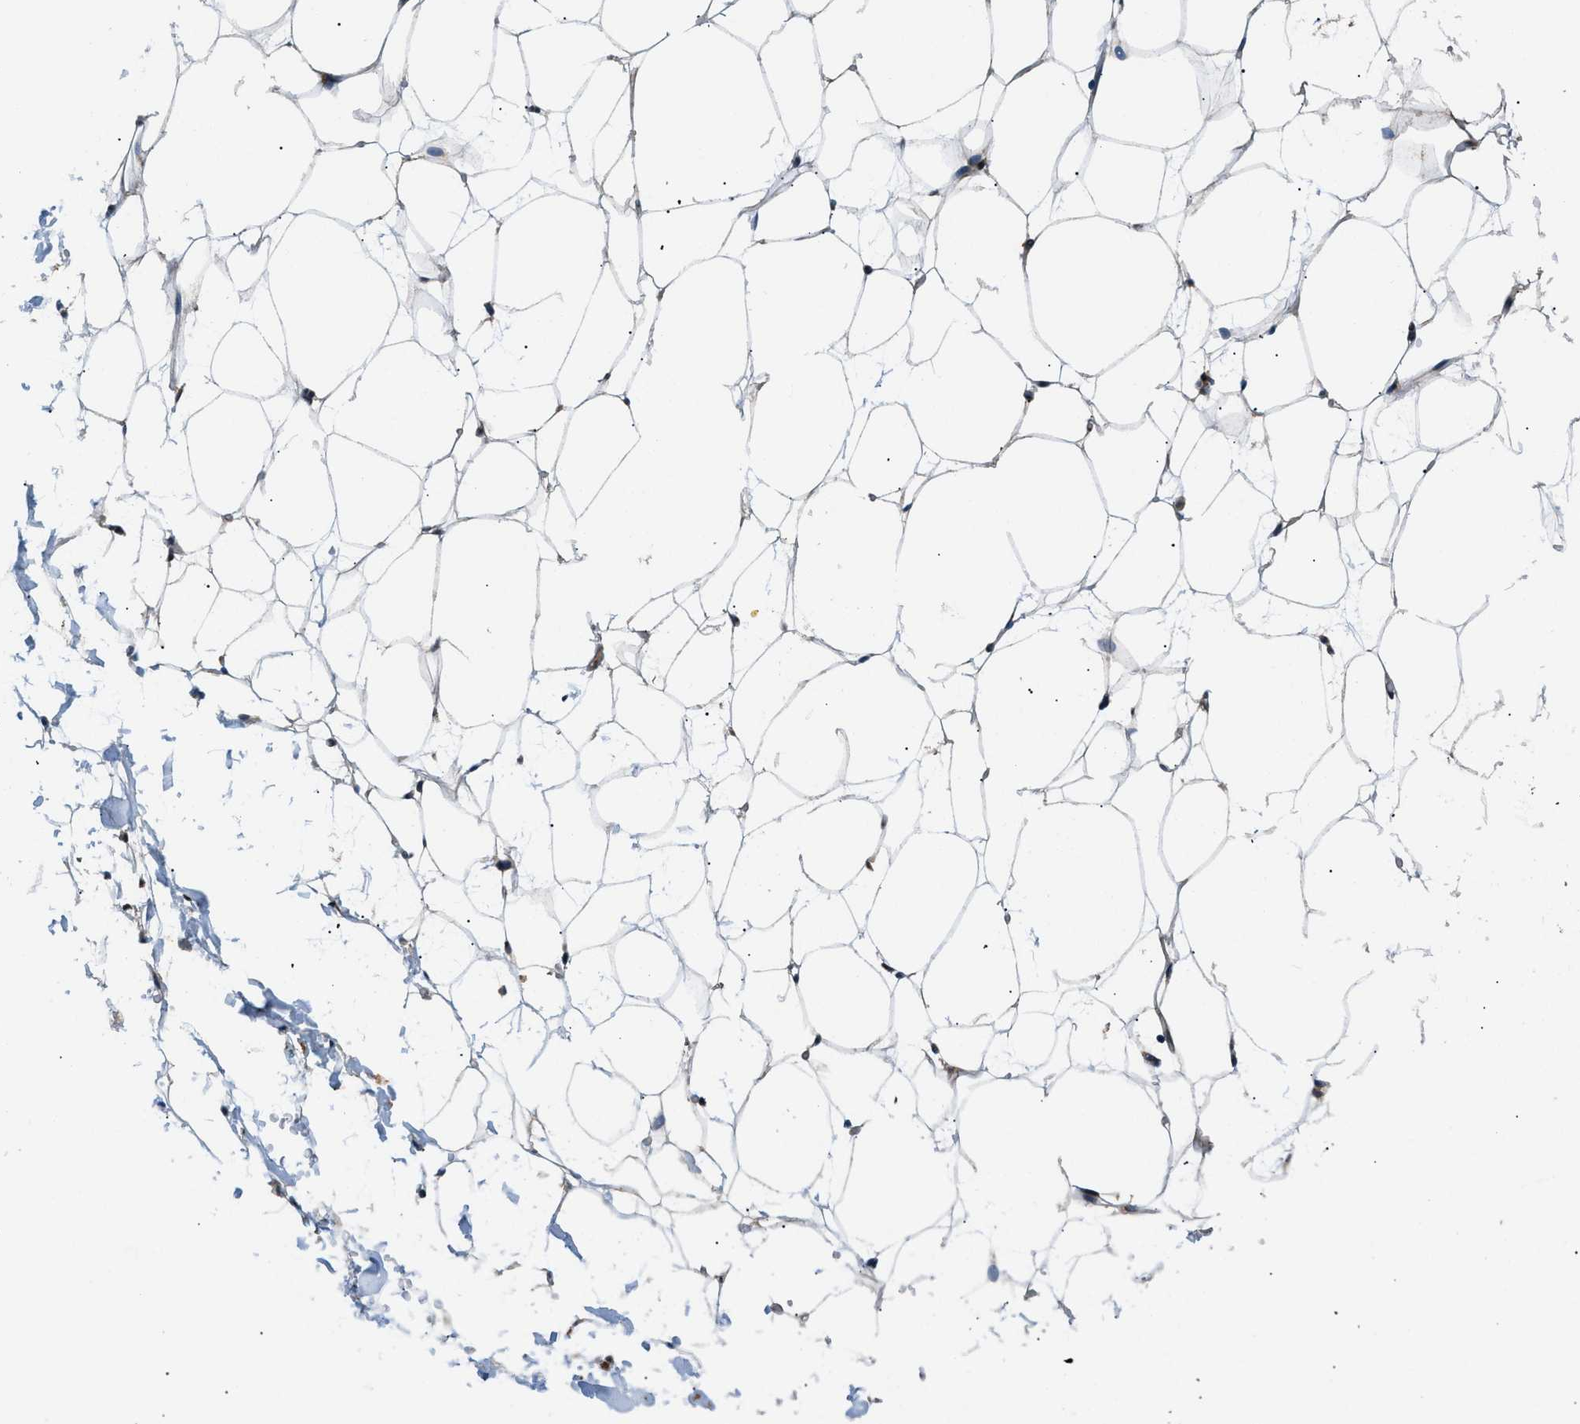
{"staining": {"intensity": "negative", "quantity": "none", "location": "none"}, "tissue": "adipose tissue", "cell_type": "Adipocytes", "image_type": "normal", "snomed": [{"axis": "morphology", "description": "Normal tissue, NOS"}, {"axis": "topography", "description": "Breast"}, {"axis": "topography", "description": "Soft tissue"}], "caption": "The photomicrograph exhibits no significant expression in adipocytes of adipose tissue.", "gene": "LYSMD3", "patient": {"sex": "female", "age": 75}}